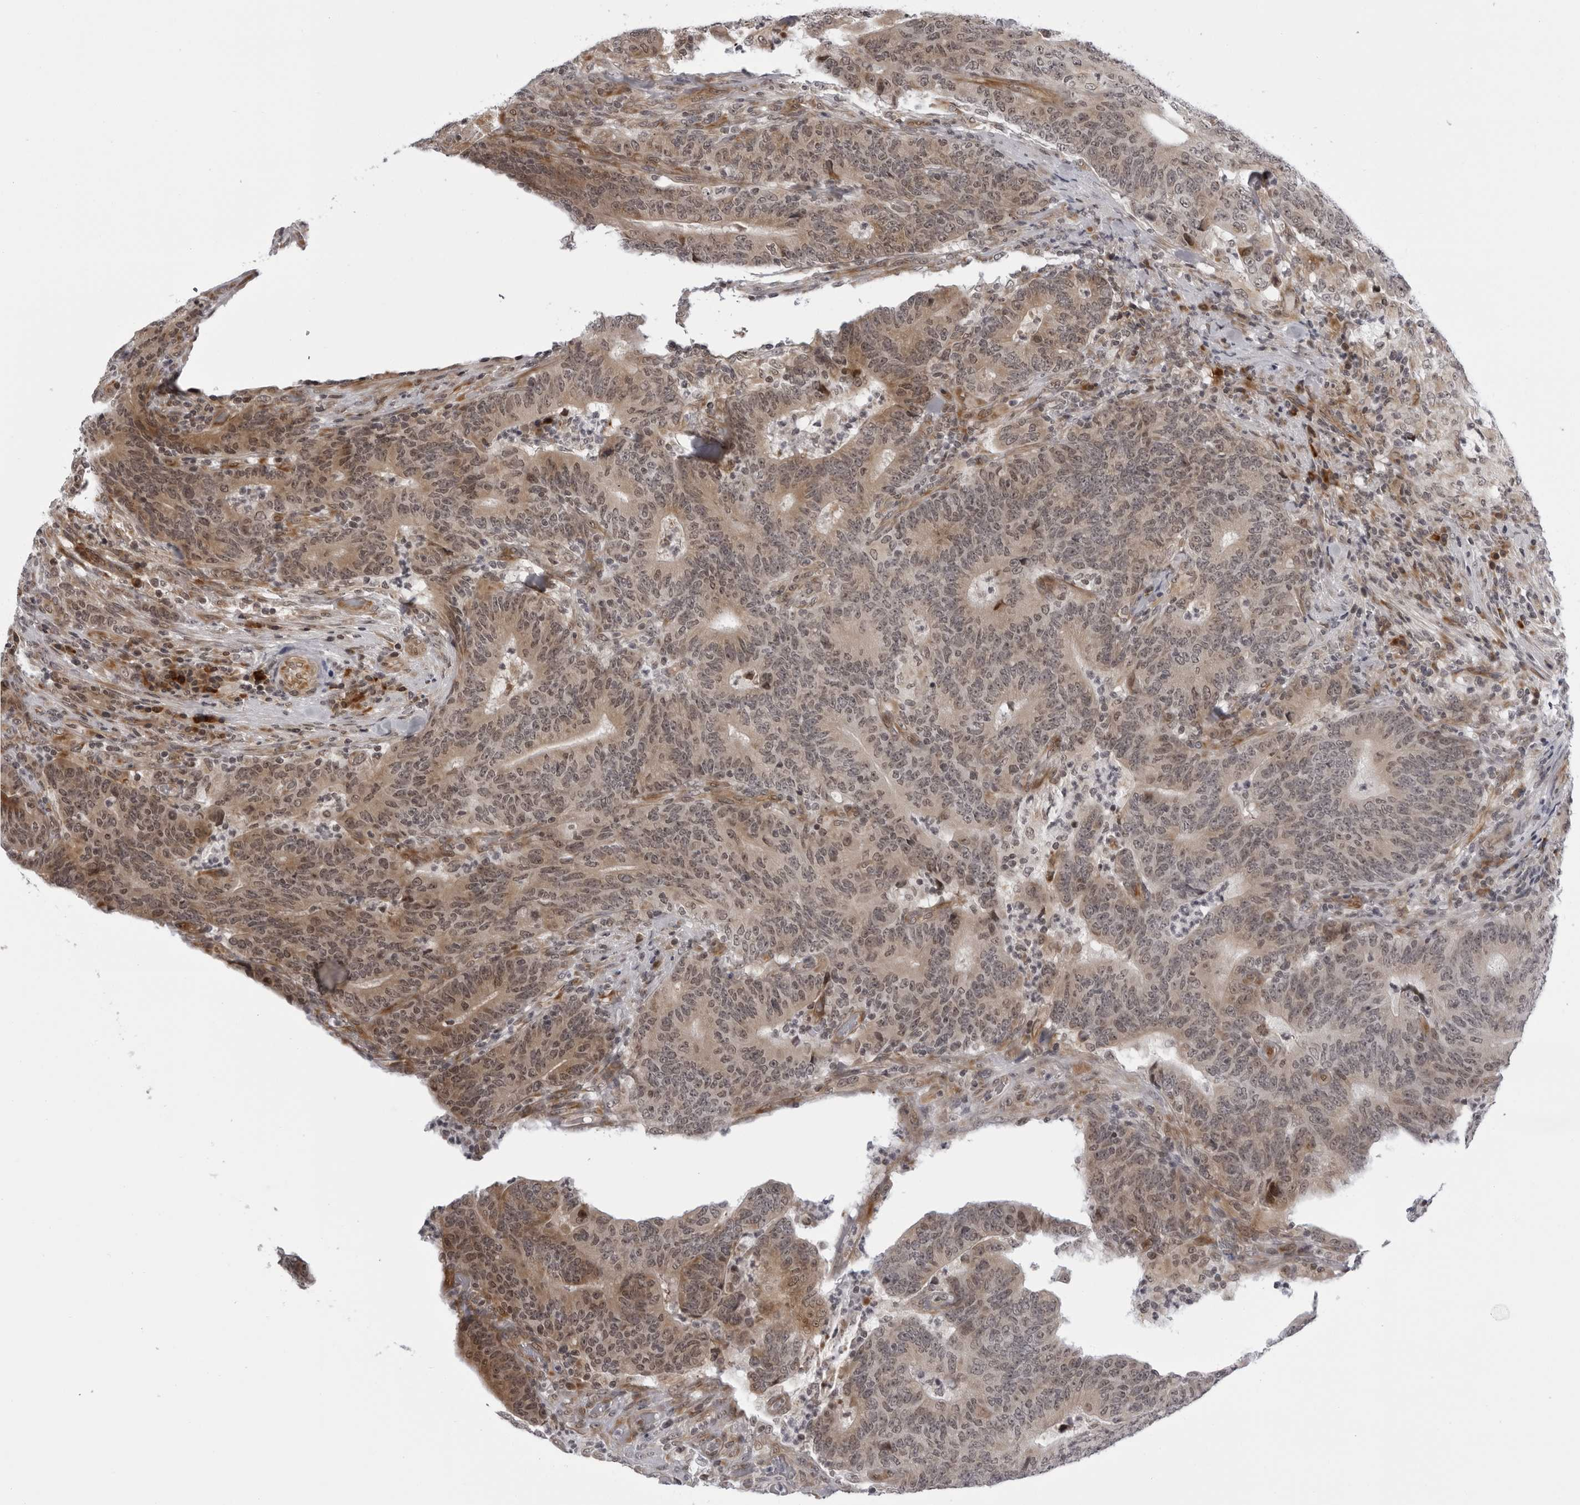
{"staining": {"intensity": "moderate", "quantity": ">75%", "location": "cytoplasmic/membranous,nuclear"}, "tissue": "colorectal cancer", "cell_type": "Tumor cells", "image_type": "cancer", "snomed": [{"axis": "morphology", "description": "Normal tissue, NOS"}, {"axis": "morphology", "description": "Adenocarcinoma, NOS"}, {"axis": "topography", "description": "Colon"}], "caption": "A micrograph showing moderate cytoplasmic/membranous and nuclear staining in approximately >75% of tumor cells in adenocarcinoma (colorectal), as visualized by brown immunohistochemical staining.", "gene": "GCSAML", "patient": {"sex": "female", "age": 75}}